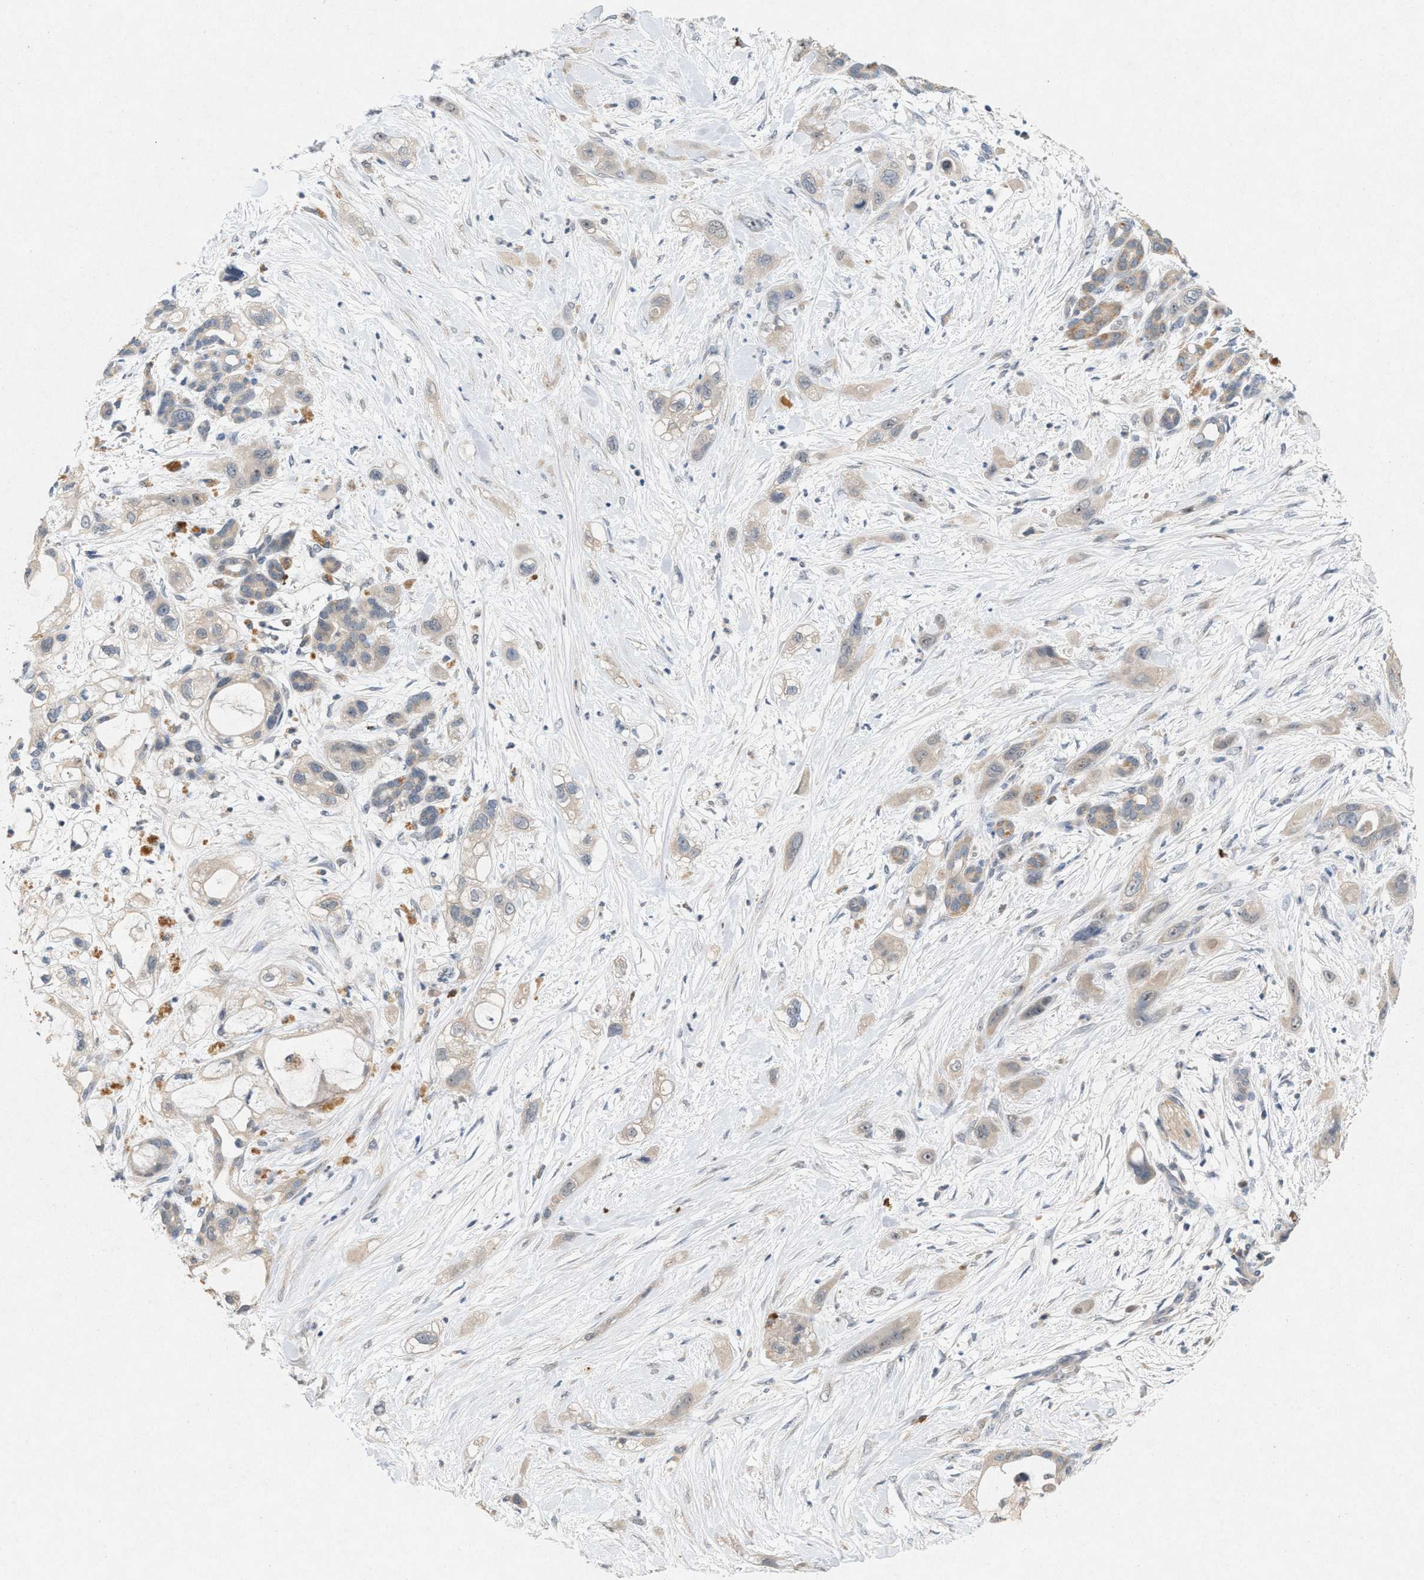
{"staining": {"intensity": "weak", "quantity": "<25%", "location": "cytoplasmic/membranous"}, "tissue": "pancreatic cancer", "cell_type": "Tumor cells", "image_type": "cancer", "snomed": [{"axis": "morphology", "description": "Adenocarcinoma, NOS"}, {"axis": "topography", "description": "Pancreas"}], "caption": "Human pancreatic adenocarcinoma stained for a protein using IHC exhibits no positivity in tumor cells.", "gene": "DCAF7", "patient": {"sex": "male", "age": 59}}